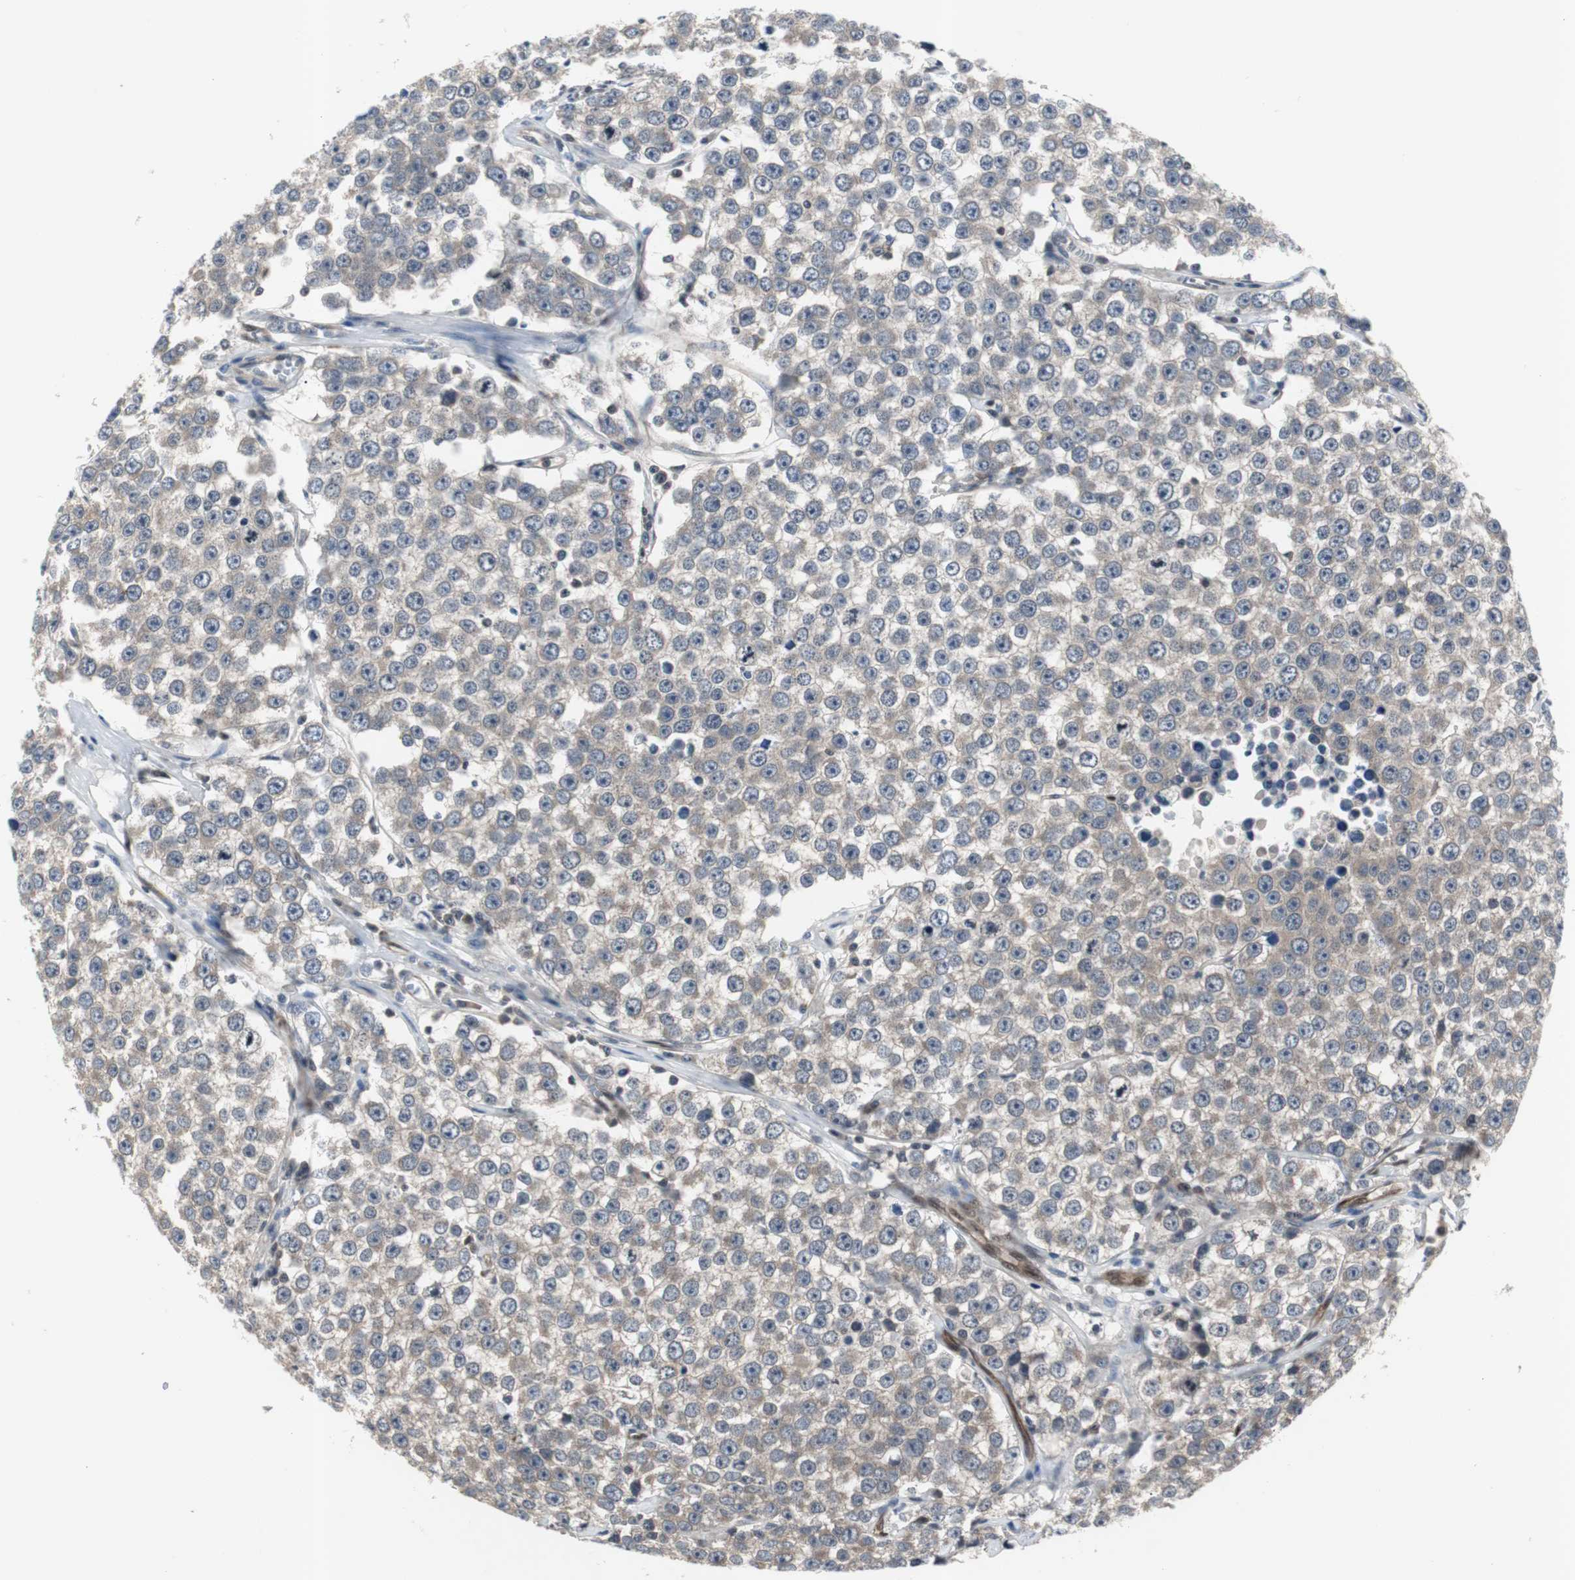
{"staining": {"intensity": "weak", "quantity": ">75%", "location": "cytoplasmic/membranous"}, "tissue": "testis cancer", "cell_type": "Tumor cells", "image_type": "cancer", "snomed": [{"axis": "morphology", "description": "Seminoma, NOS"}, {"axis": "morphology", "description": "Carcinoma, Embryonal, NOS"}, {"axis": "topography", "description": "Testis"}], "caption": "Protein analysis of testis seminoma tissue exhibits weak cytoplasmic/membranous staining in approximately >75% of tumor cells.", "gene": "SMAD1", "patient": {"sex": "male", "age": 52}}